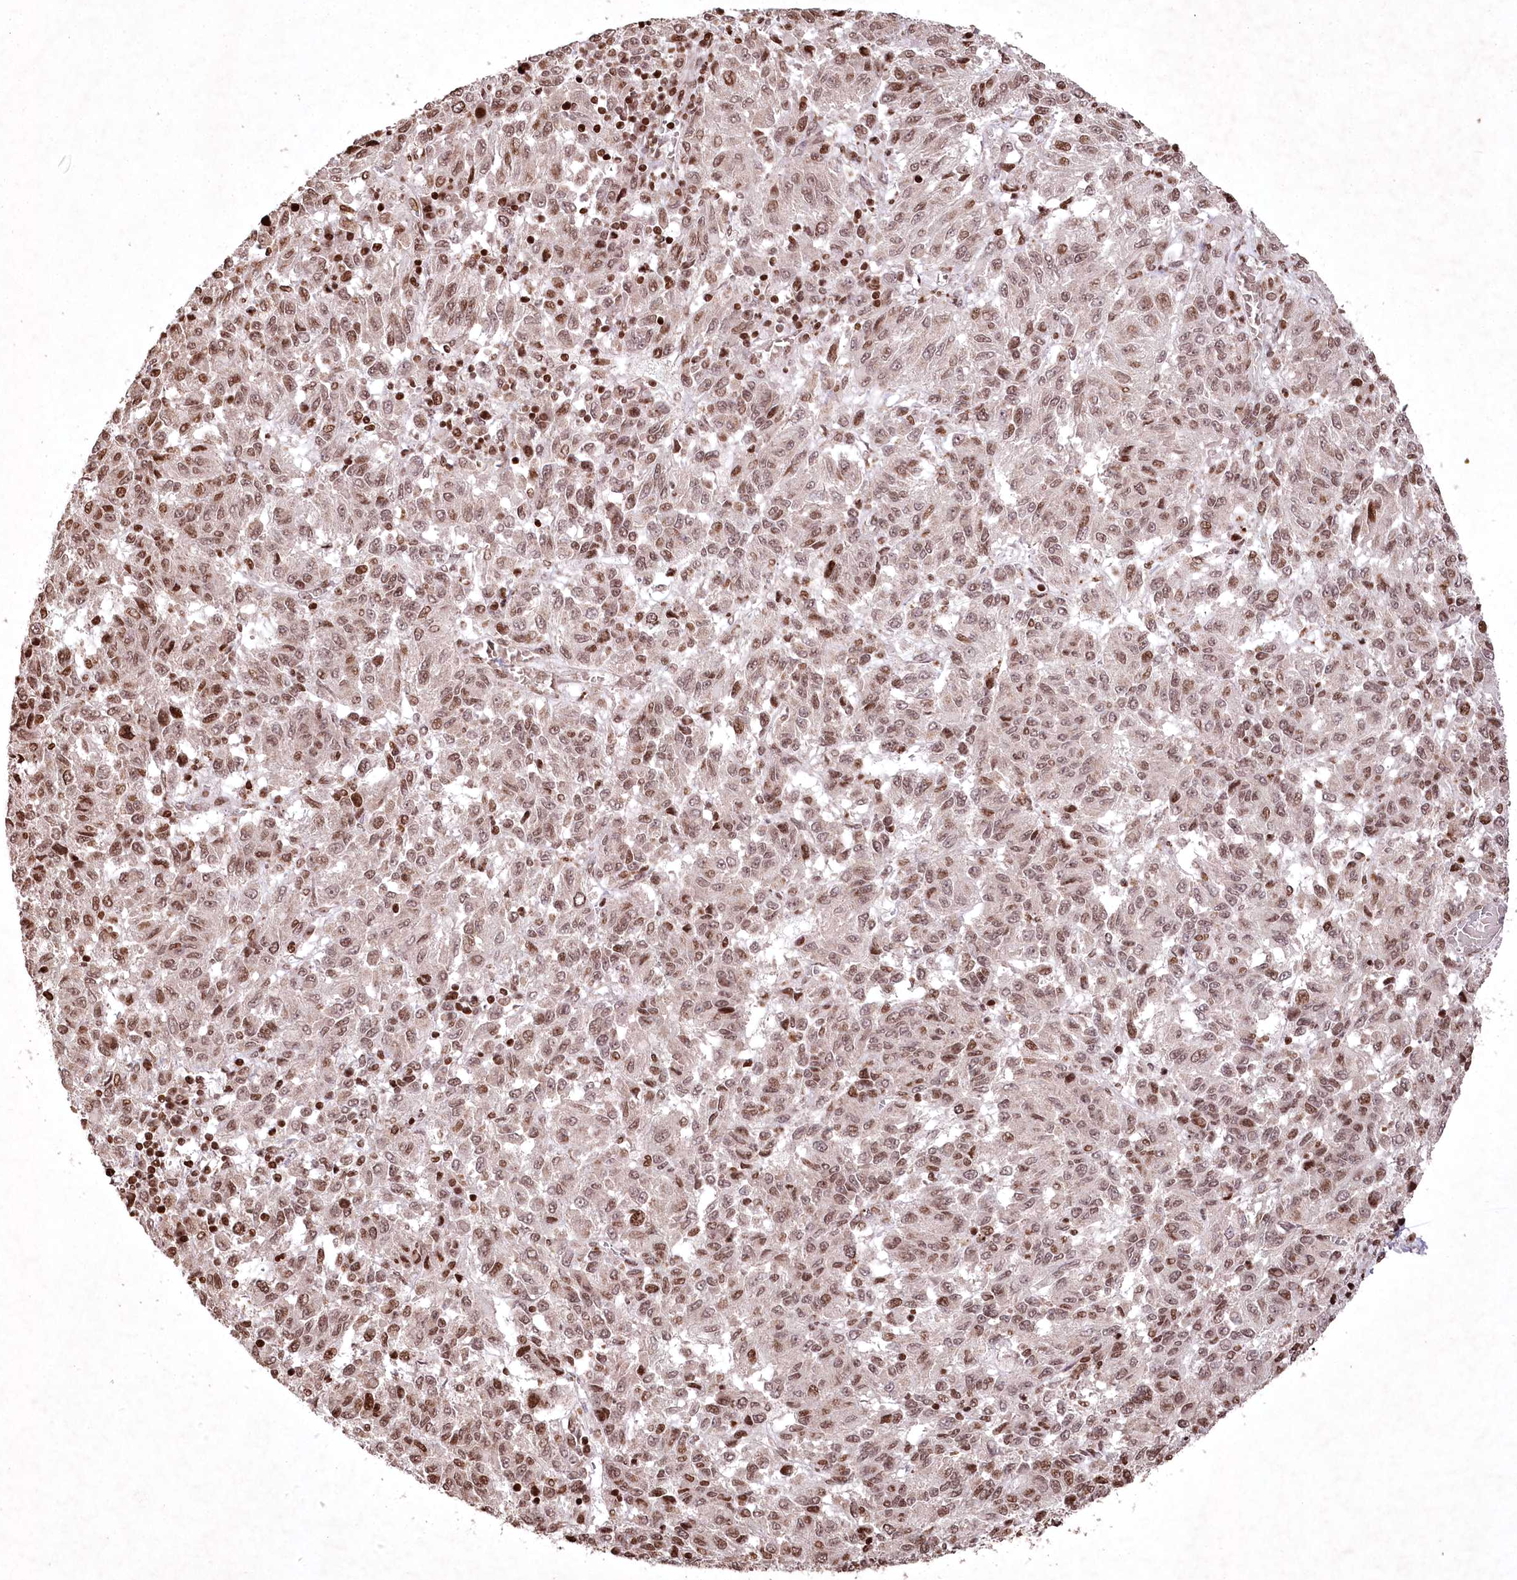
{"staining": {"intensity": "moderate", "quantity": ">75%", "location": "nuclear"}, "tissue": "melanoma", "cell_type": "Tumor cells", "image_type": "cancer", "snomed": [{"axis": "morphology", "description": "Malignant melanoma, Metastatic site"}, {"axis": "topography", "description": "Lung"}], "caption": "Human malignant melanoma (metastatic site) stained with a protein marker reveals moderate staining in tumor cells.", "gene": "CCSER2", "patient": {"sex": "male", "age": 64}}